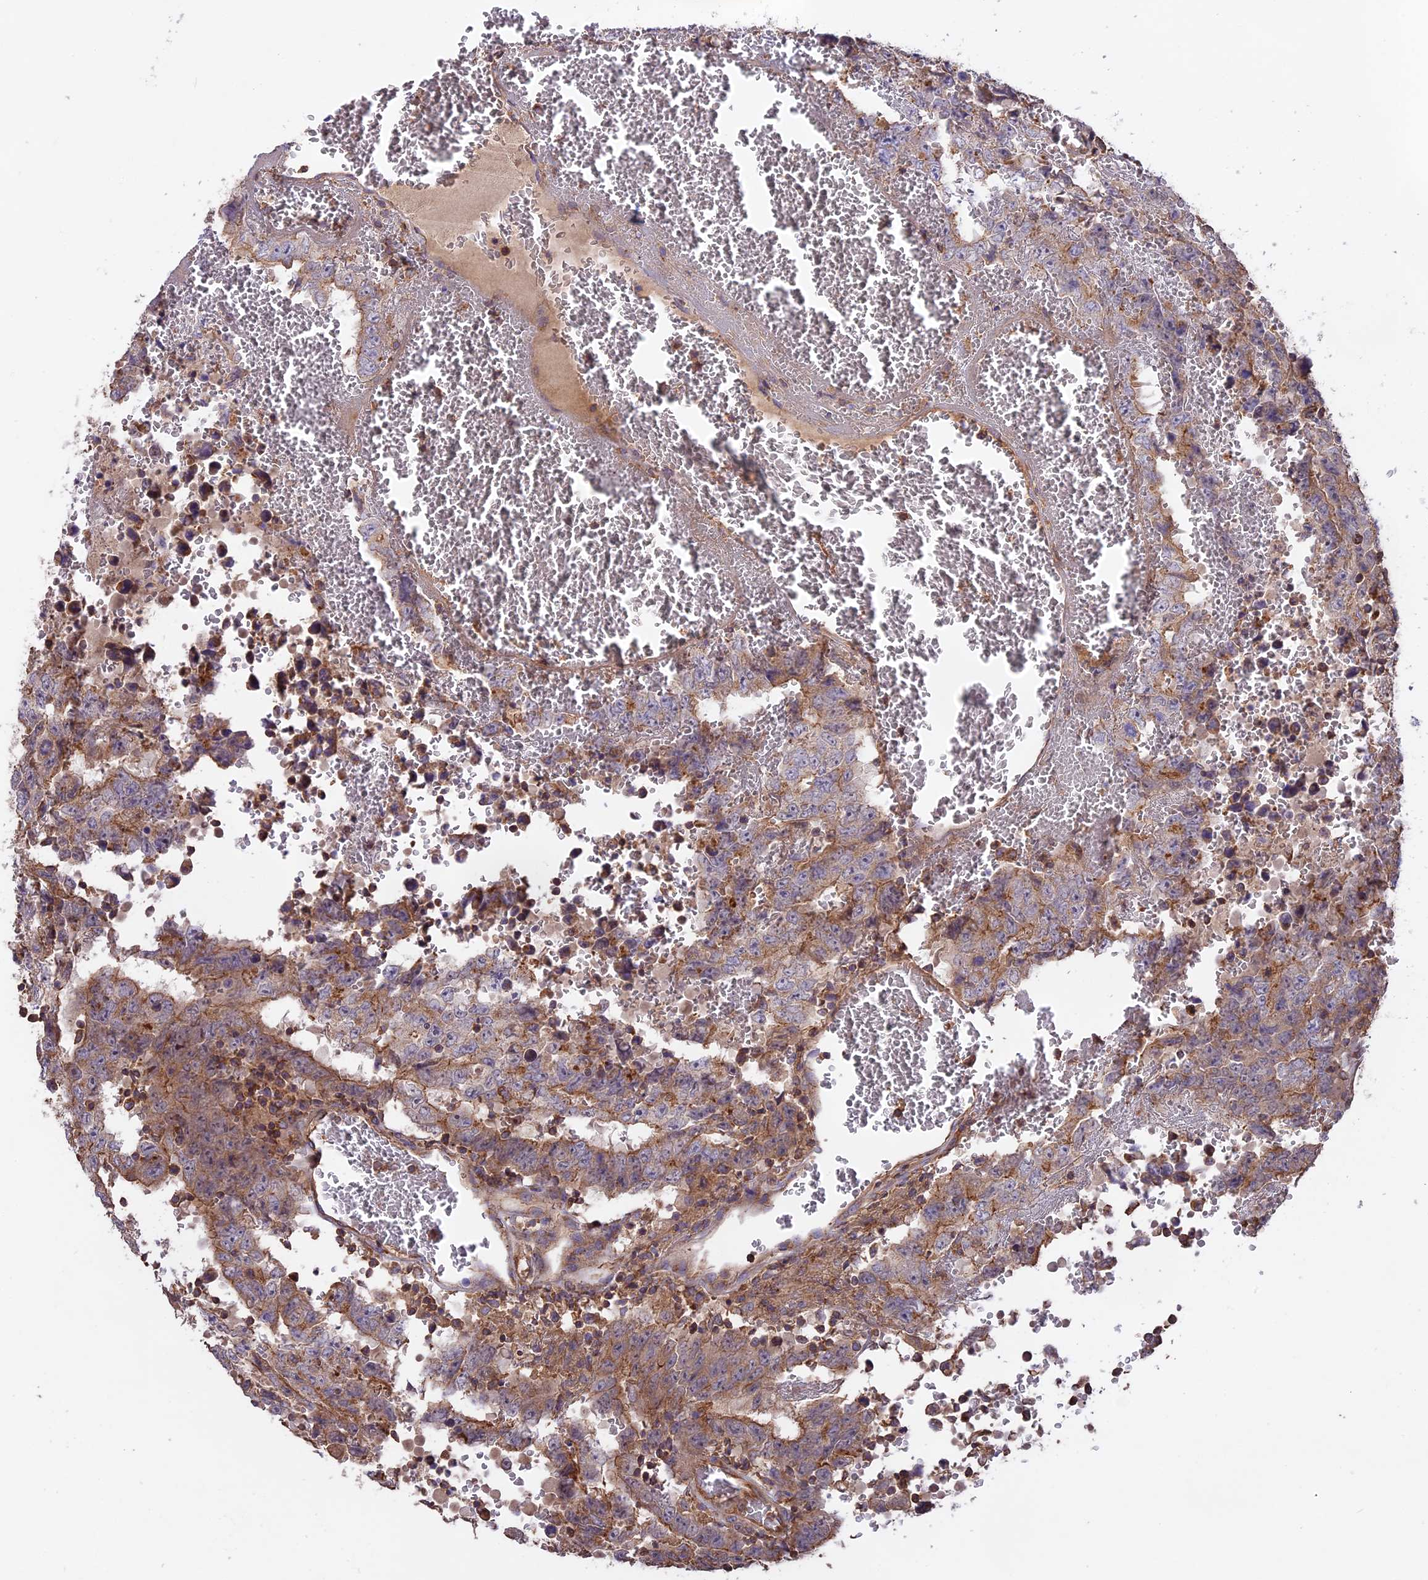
{"staining": {"intensity": "moderate", "quantity": "25%-75%", "location": "cytoplasmic/membranous"}, "tissue": "testis cancer", "cell_type": "Tumor cells", "image_type": "cancer", "snomed": [{"axis": "morphology", "description": "Carcinoma, Embryonal, NOS"}, {"axis": "topography", "description": "Testis"}], "caption": "Immunohistochemistry (DAB (3,3'-diaminobenzidine)) staining of human testis cancer (embryonal carcinoma) displays moderate cytoplasmic/membranous protein positivity in about 25%-75% of tumor cells. (brown staining indicates protein expression, while blue staining denotes nuclei).", "gene": "NUDT8", "patient": {"sex": "male", "age": 26}}